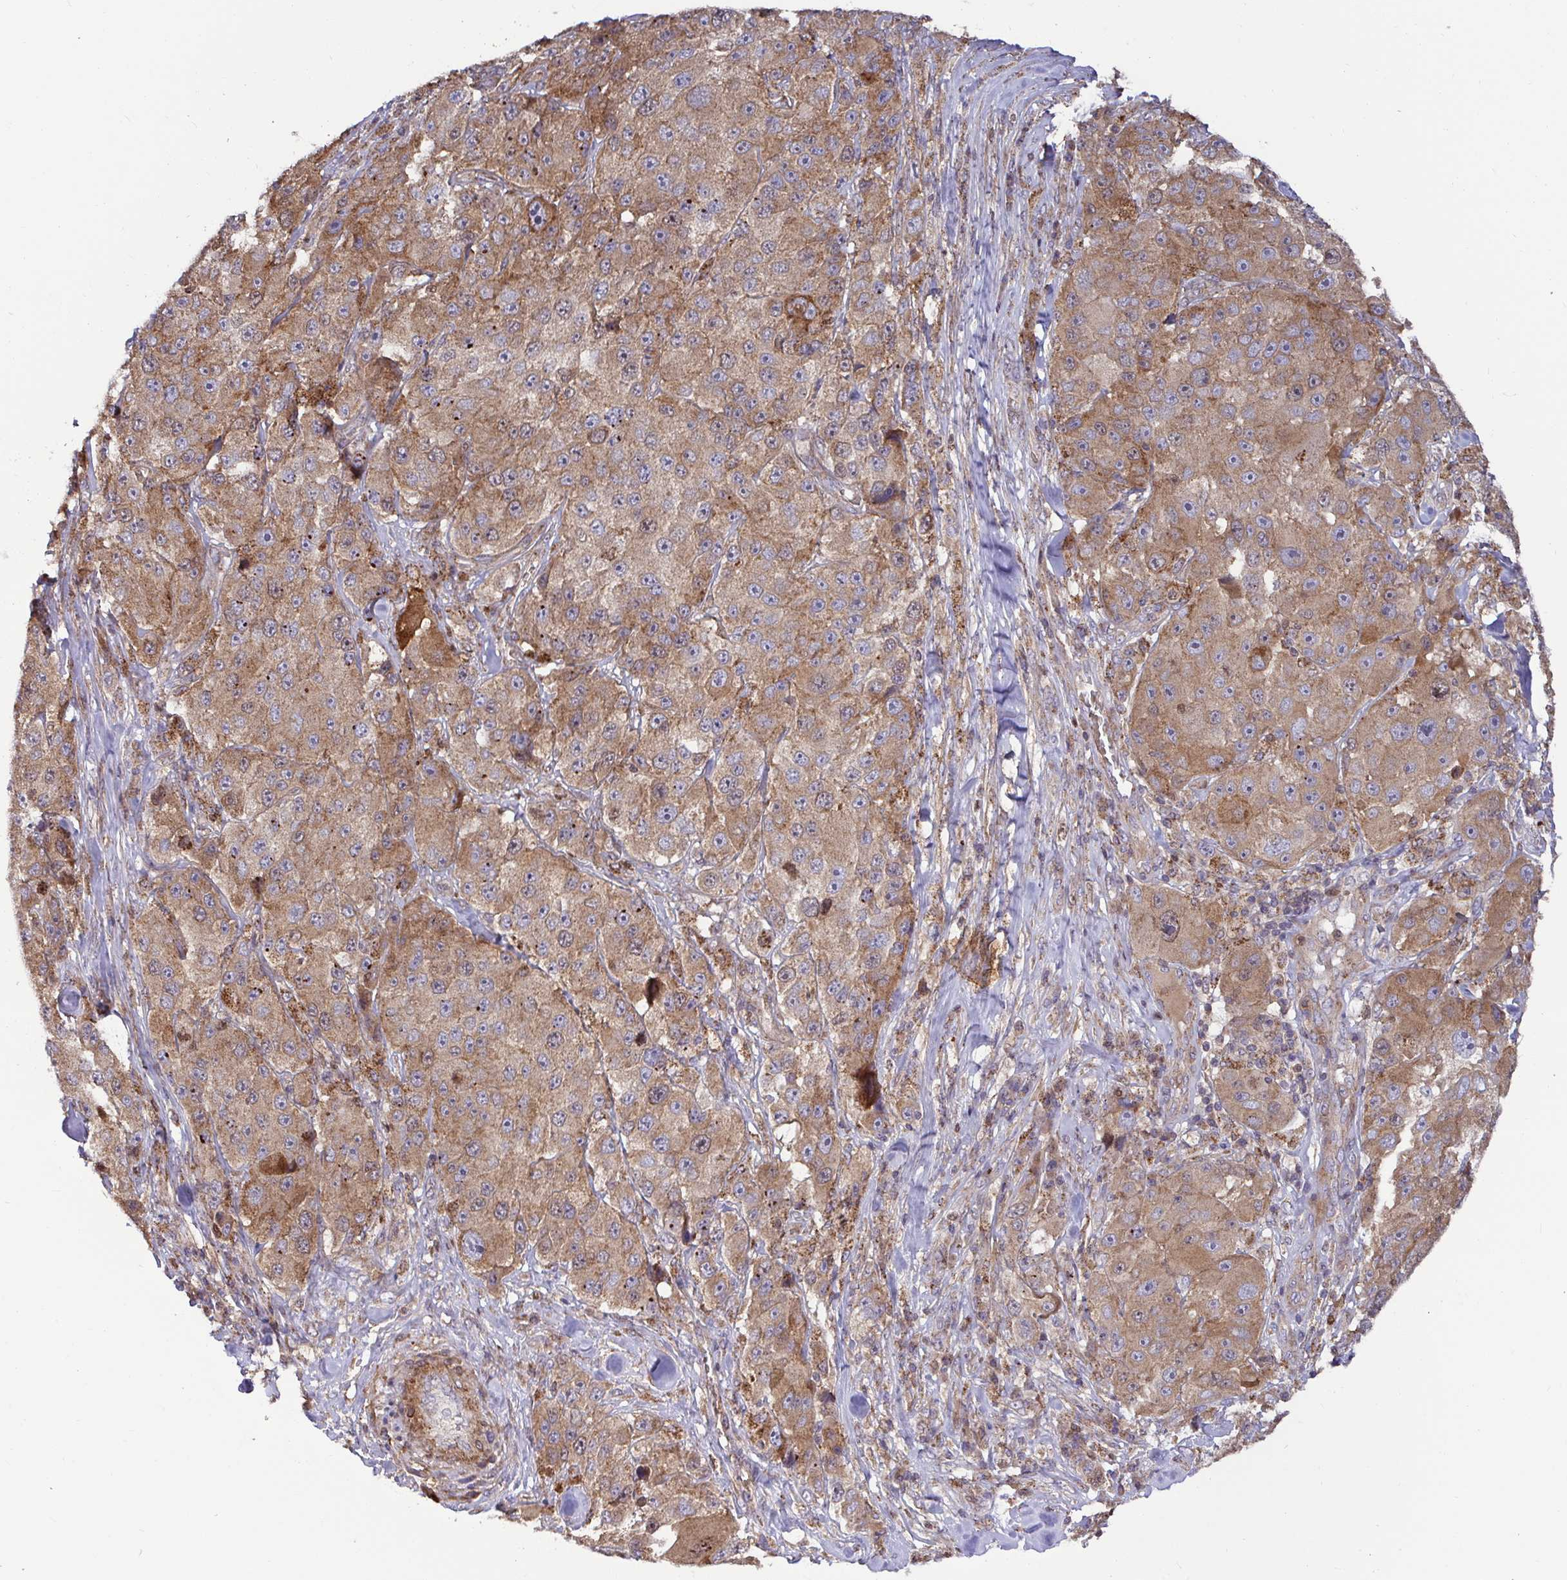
{"staining": {"intensity": "moderate", "quantity": ">75%", "location": "cytoplasmic/membranous"}, "tissue": "melanoma", "cell_type": "Tumor cells", "image_type": "cancer", "snomed": [{"axis": "morphology", "description": "Malignant melanoma, Metastatic site"}, {"axis": "topography", "description": "Lymph node"}], "caption": "The histopathology image shows staining of malignant melanoma (metastatic site), revealing moderate cytoplasmic/membranous protein expression (brown color) within tumor cells. Using DAB (brown) and hematoxylin (blue) stains, captured at high magnification using brightfield microscopy.", "gene": "SPRY1", "patient": {"sex": "male", "age": 62}}